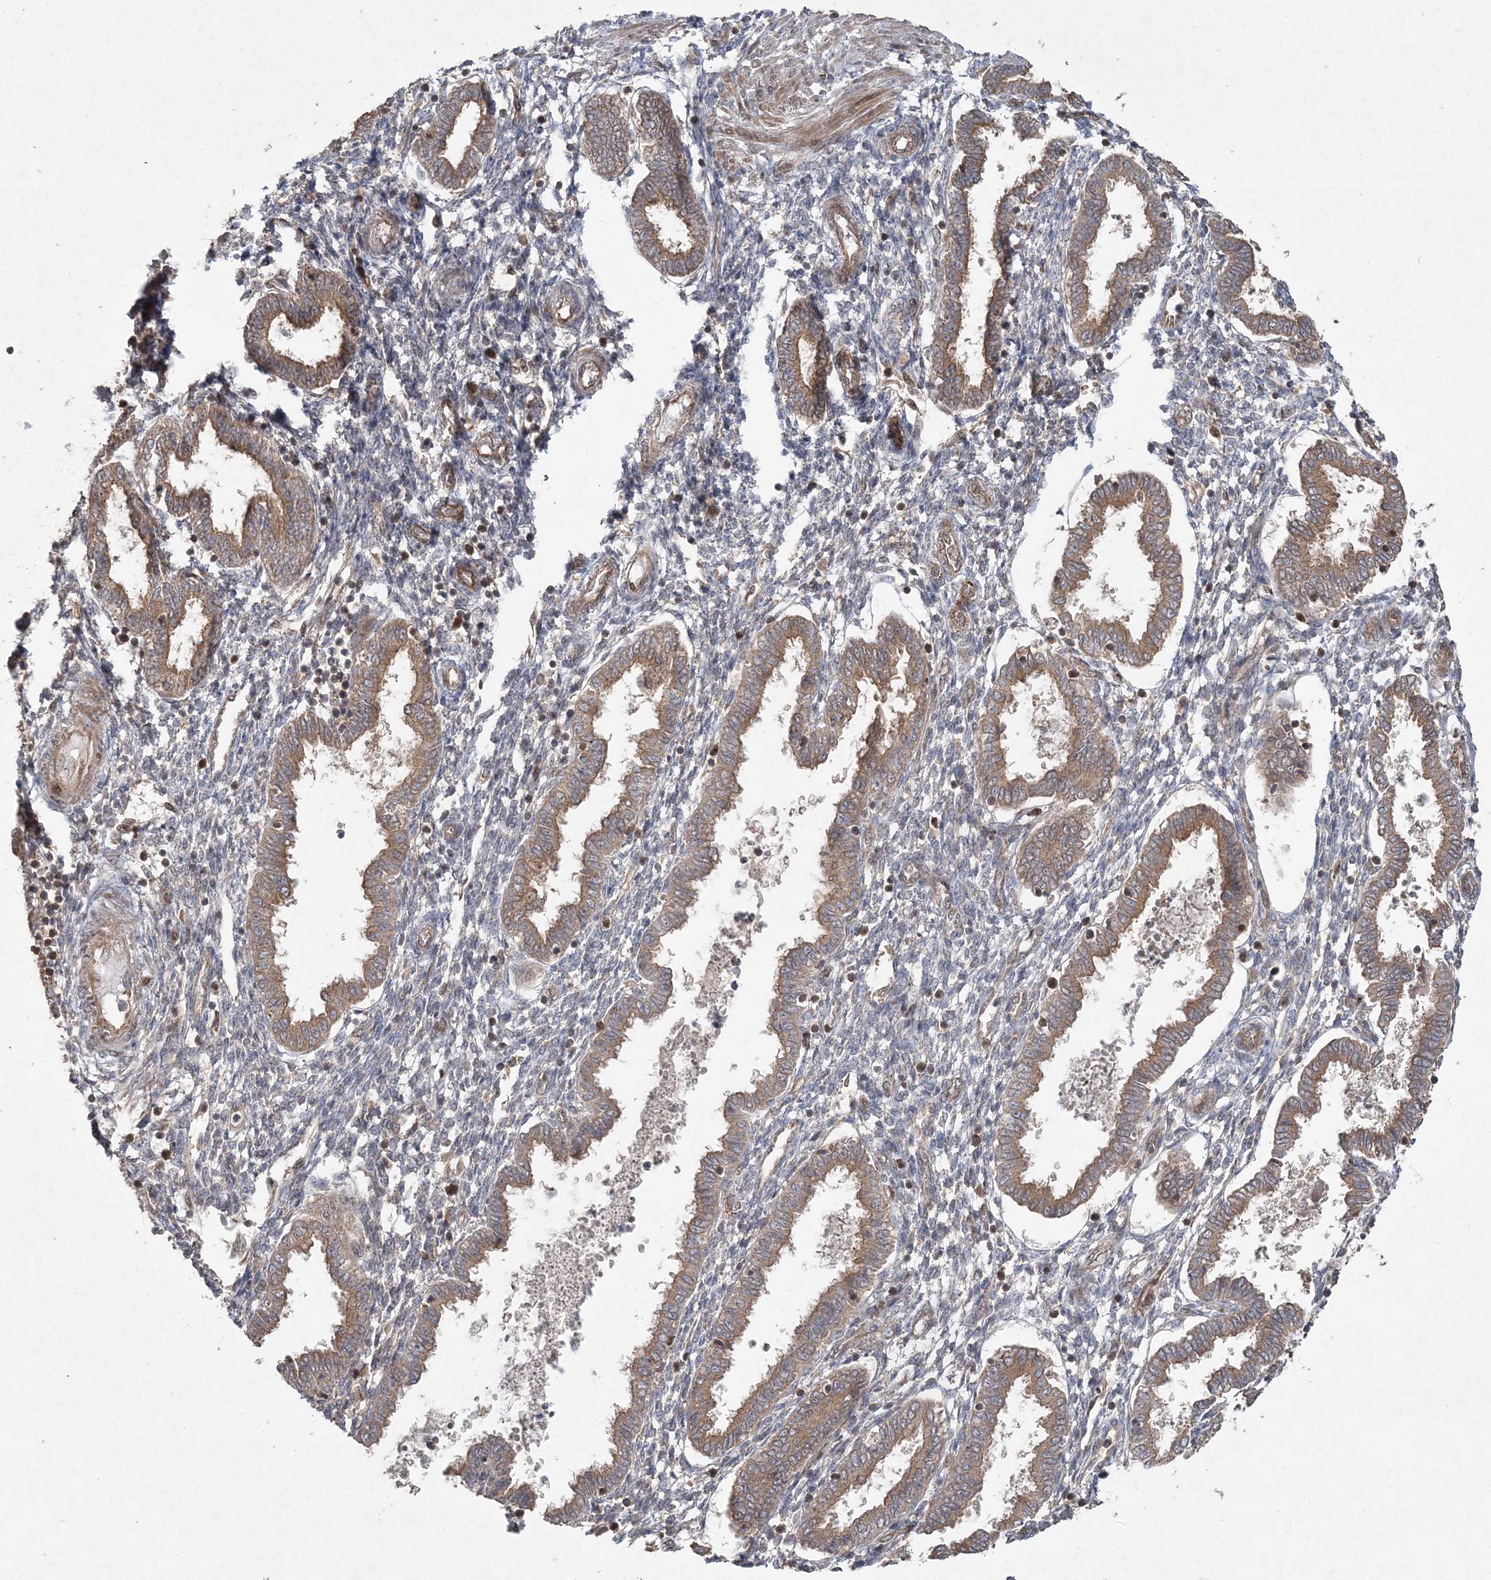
{"staining": {"intensity": "negative", "quantity": "none", "location": "none"}, "tissue": "endometrium", "cell_type": "Cells in endometrial stroma", "image_type": "normal", "snomed": [{"axis": "morphology", "description": "Normal tissue, NOS"}, {"axis": "topography", "description": "Endometrium"}], "caption": "IHC histopathology image of unremarkable human endometrium stained for a protein (brown), which displays no staining in cells in endometrial stroma.", "gene": "SERINC1", "patient": {"sex": "female", "age": 33}}